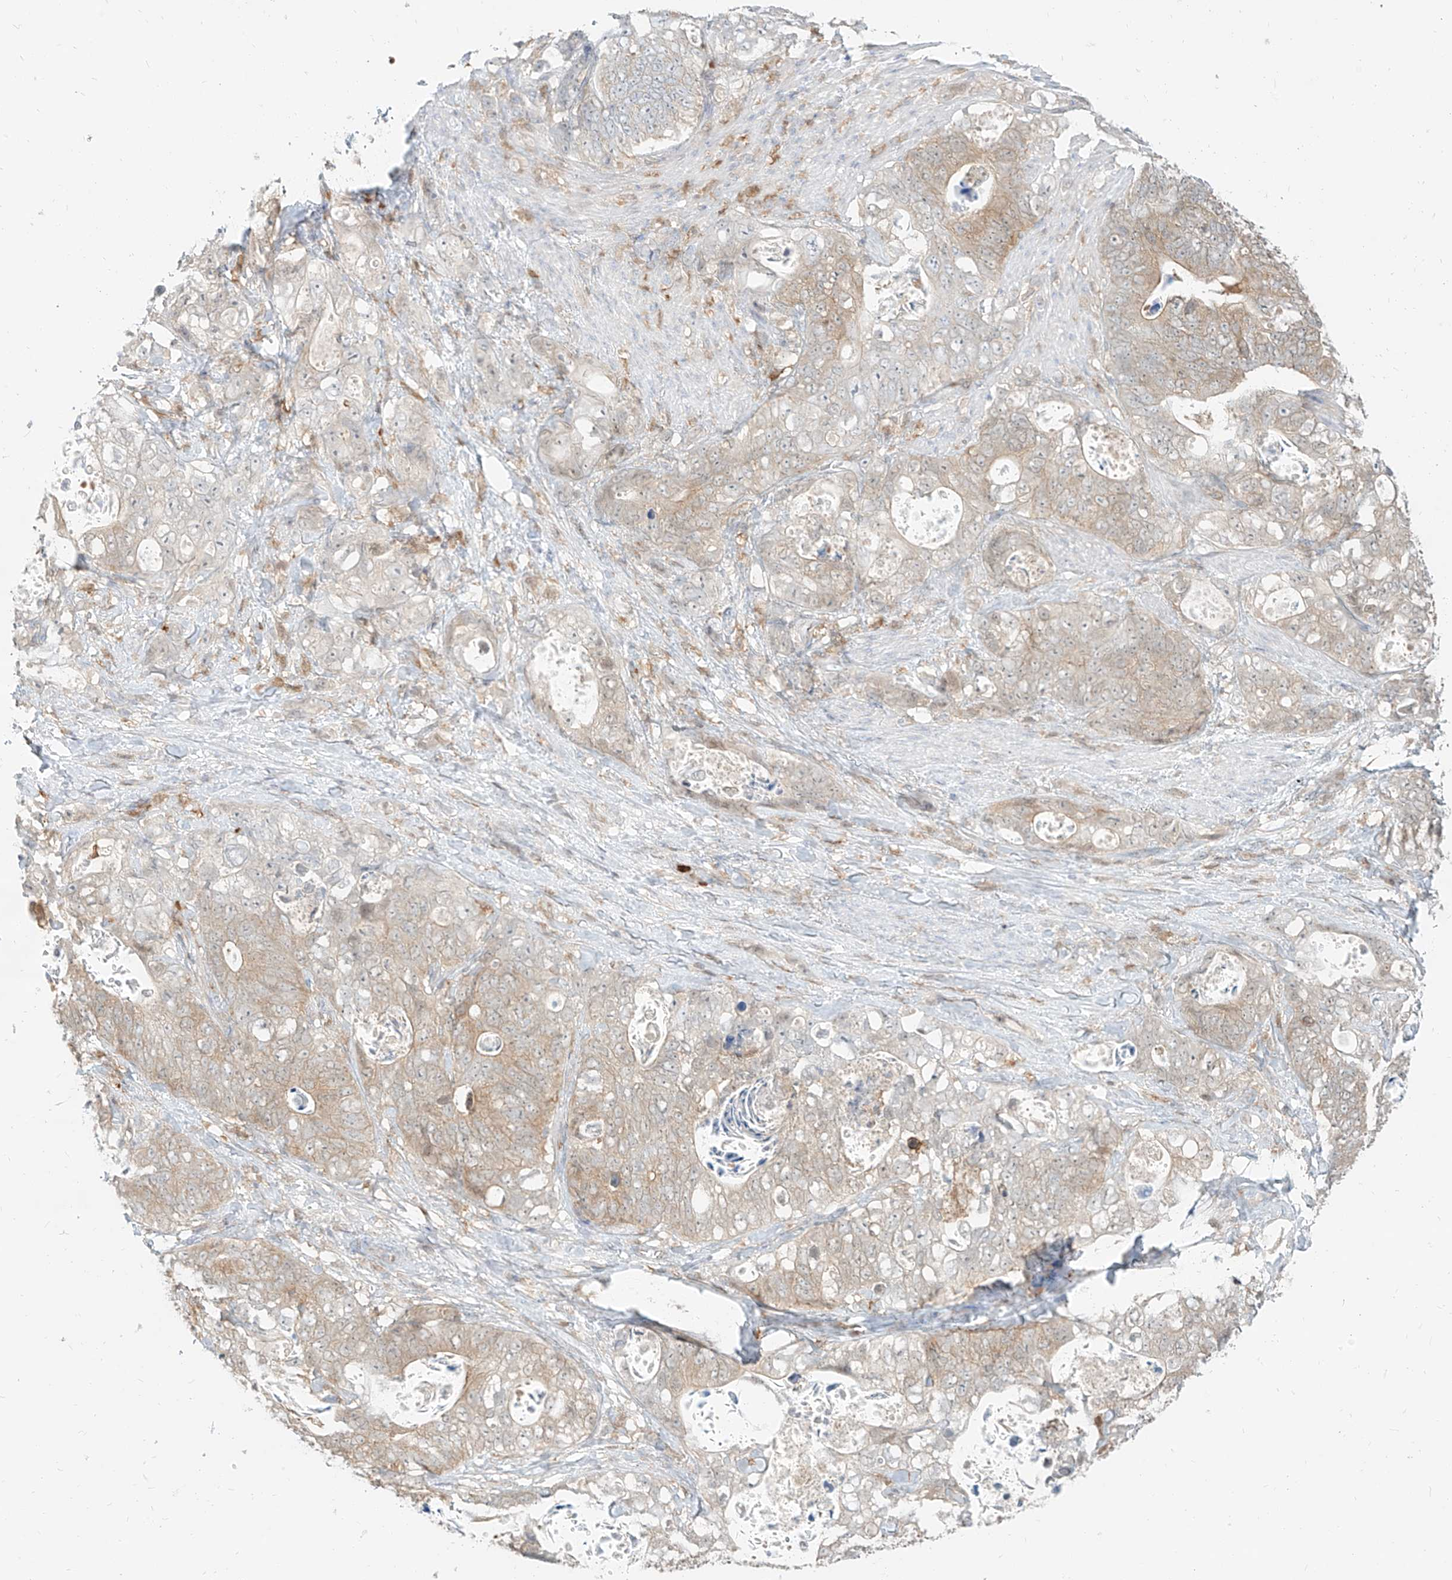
{"staining": {"intensity": "weak", "quantity": ">75%", "location": "cytoplasmic/membranous"}, "tissue": "stomach cancer", "cell_type": "Tumor cells", "image_type": "cancer", "snomed": [{"axis": "morphology", "description": "Normal tissue, NOS"}, {"axis": "morphology", "description": "Adenocarcinoma, NOS"}, {"axis": "topography", "description": "Stomach"}], "caption": "Tumor cells exhibit low levels of weak cytoplasmic/membranous staining in approximately >75% of cells in stomach cancer. Nuclei are stained in blue.", "gene": "PGD", "patient": {"sex": "female", "age": 89}}